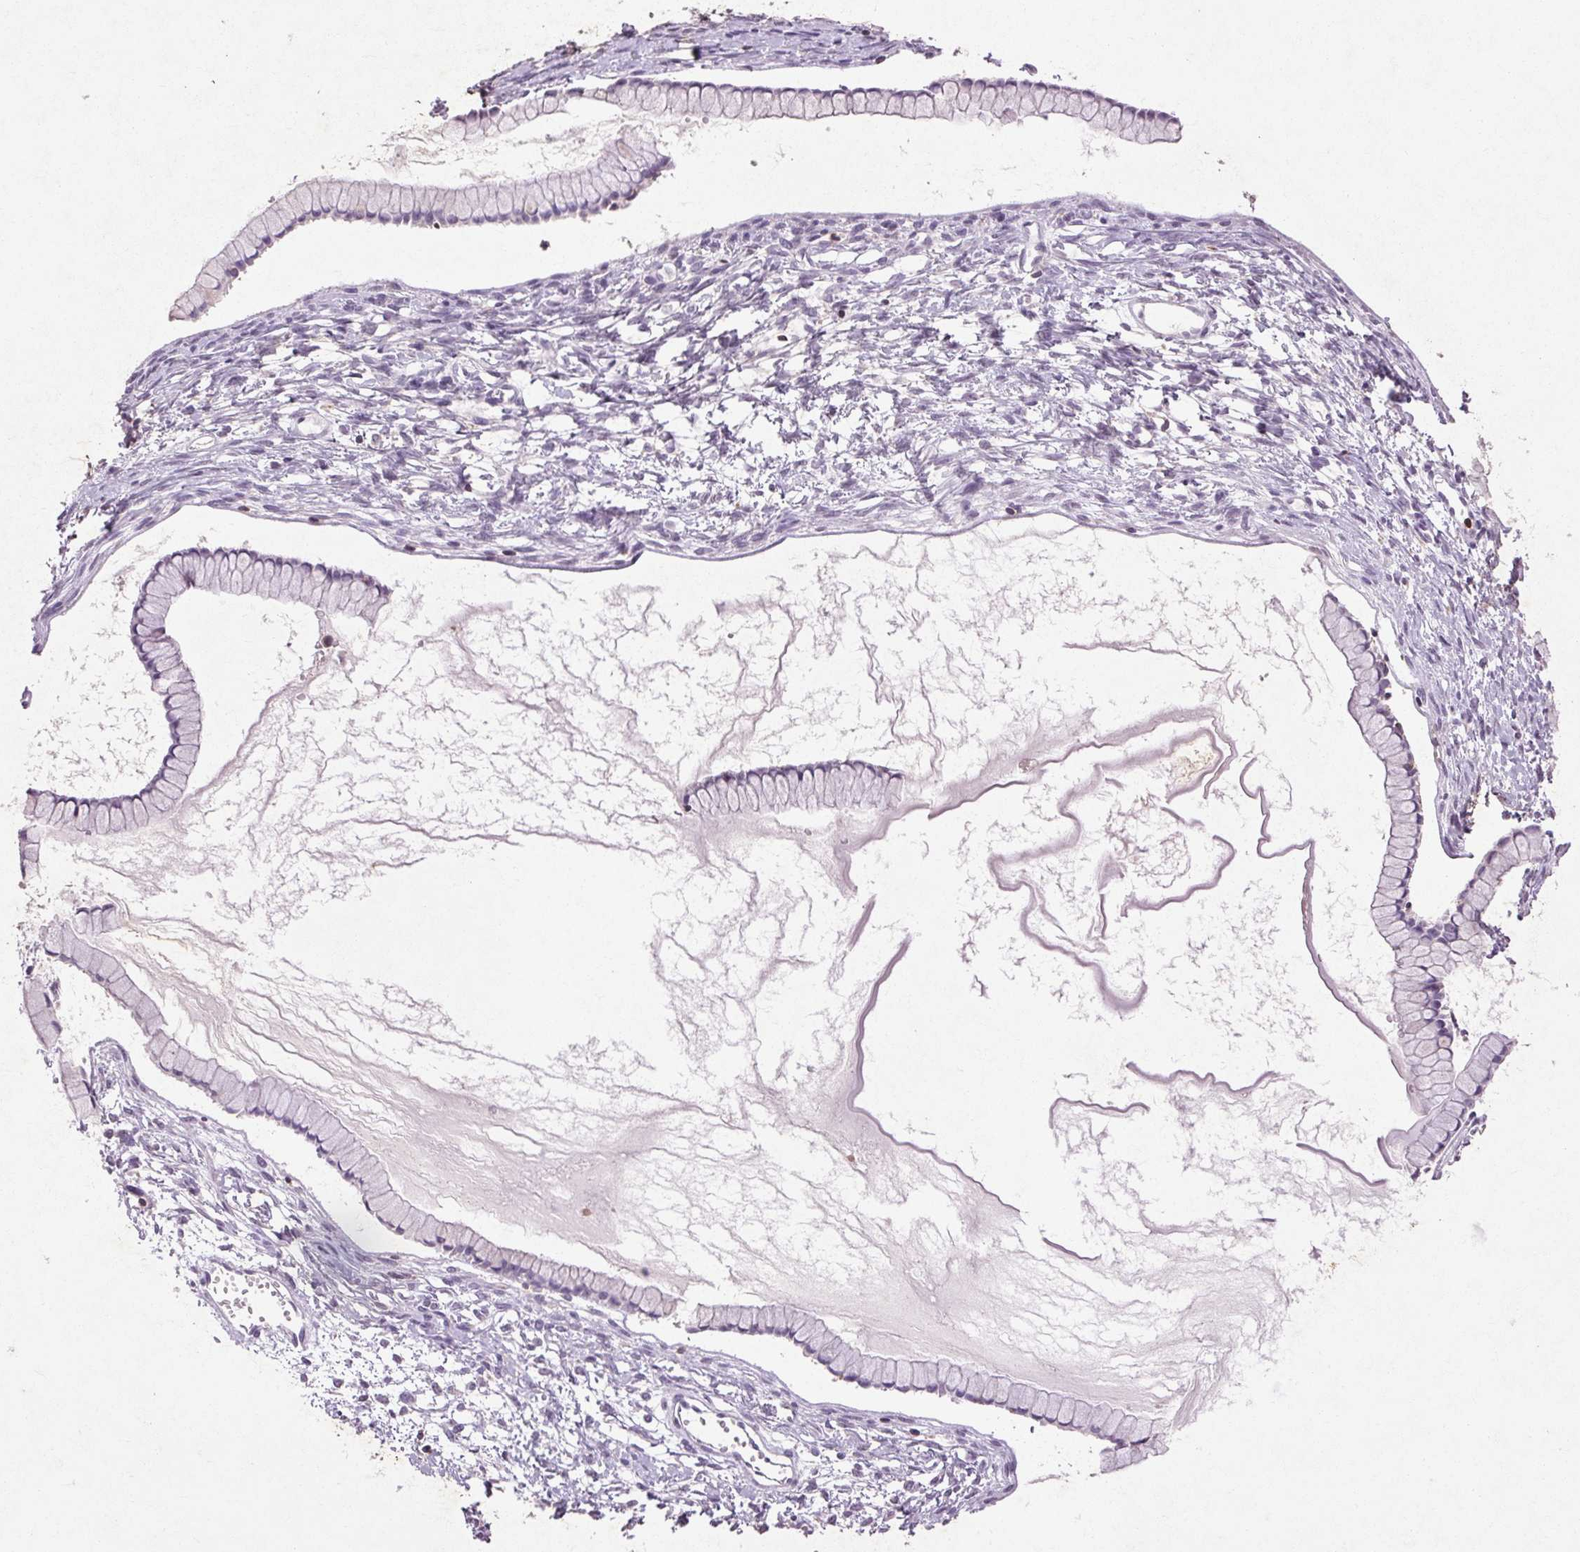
{"staining": {"intensity": "negative", "quantity": "none", "location": "none"}, "tissue": "ovarian cancer", "cell_type": "Tumor cells", "image_type": "cancer", "snomed": [{"axis": "morphology", "description": "Cystadenocarcinoma, mucinous, NOS"}, {"axis": "topography", "description": "Ovary"}], "caption": "Immunohistochemical staining of human ovarian cancer shows no significant staining in tumor cells. (Brightfield microscopy of DAB immunohistochemistry at high magnification).", "gene": "FNDC7", "patient": {"sex": "female", "age": 41}}